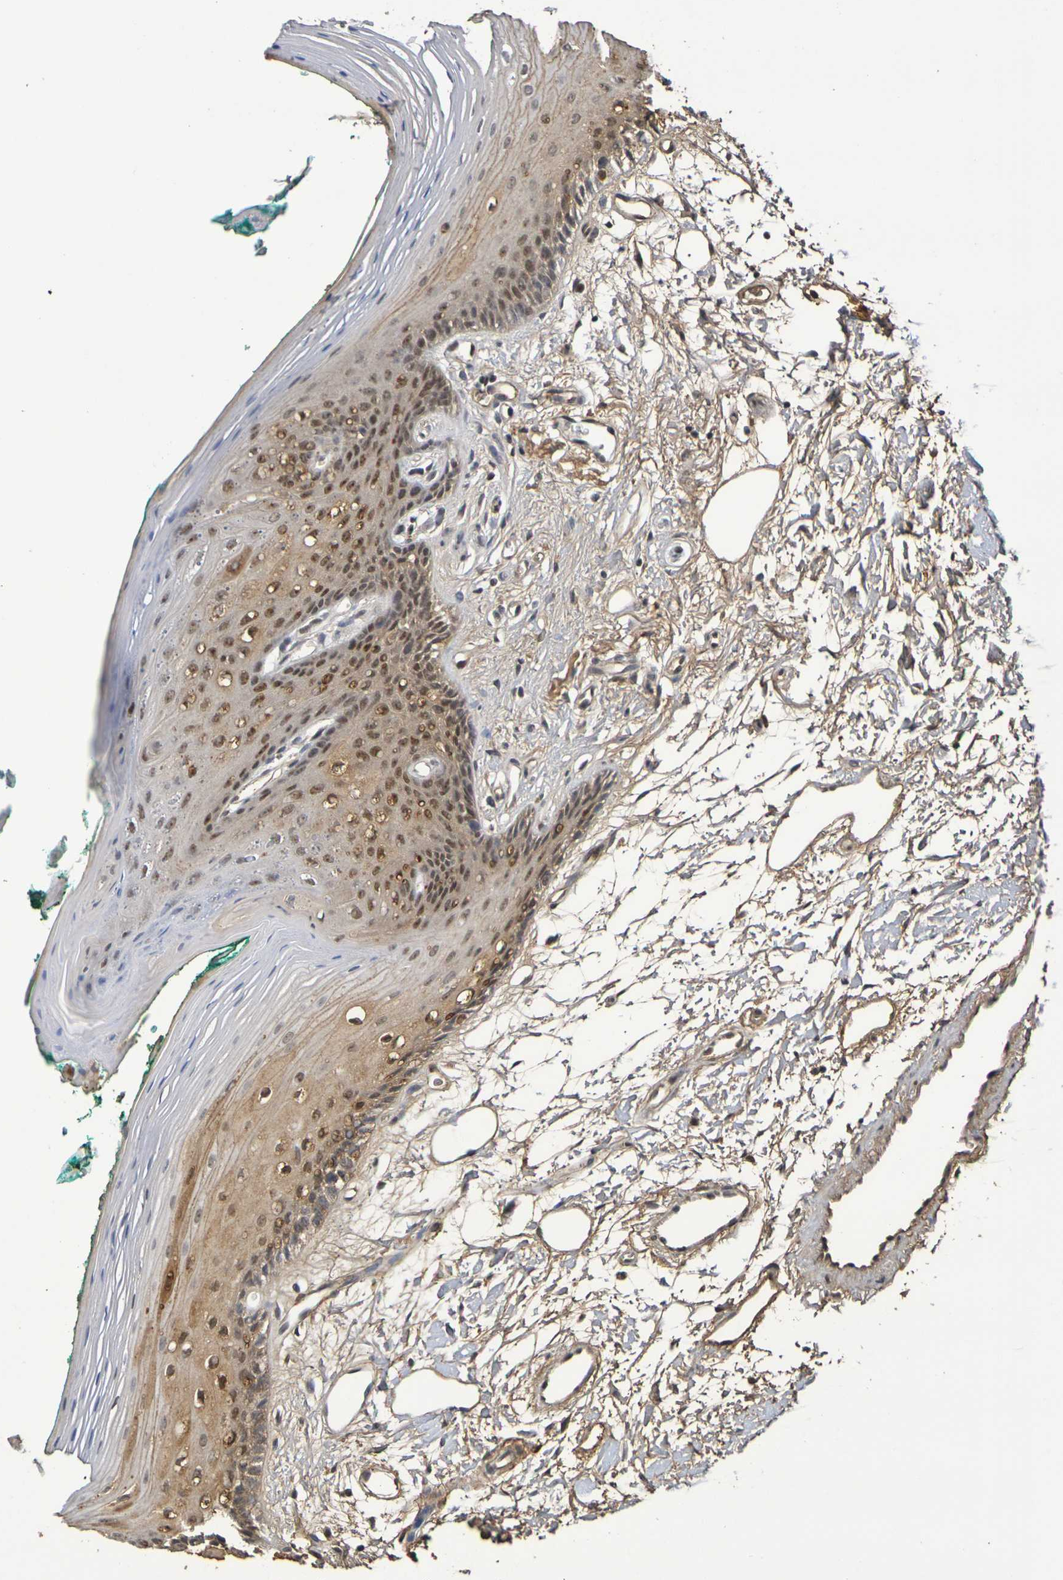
{"staining": {"intensity": "moderate", "quantity": ">75%", "location": "cytoplasmic/membranous,nuclear"}, "tissue": "oral mucosa", "cell_type": "Squamous epithelial cells", "image_type": "normal", "snomed": [{"axis": "morphology", "description": "Normal tissue, NOS"}, {"axis": "topography", "description": "Skeletal muscle"}, {"axis": "topography", "description": "Oral tissue"}, {"axis": "topography", "description": "Peripheral nerve tissue"}], "caption": "Immunohistochemical staining of normal oral mucosa exhibits moderate cytoplasmic/membranous,nuclear protein expression in about >75% of squamous epithelial cells. (Stains: DAB in brown, nuclei in blue, Microscopy: brightfield microscopy at high magnification).", "gene": "TERF2", "patient": {"sex": "female", "age": 84}}